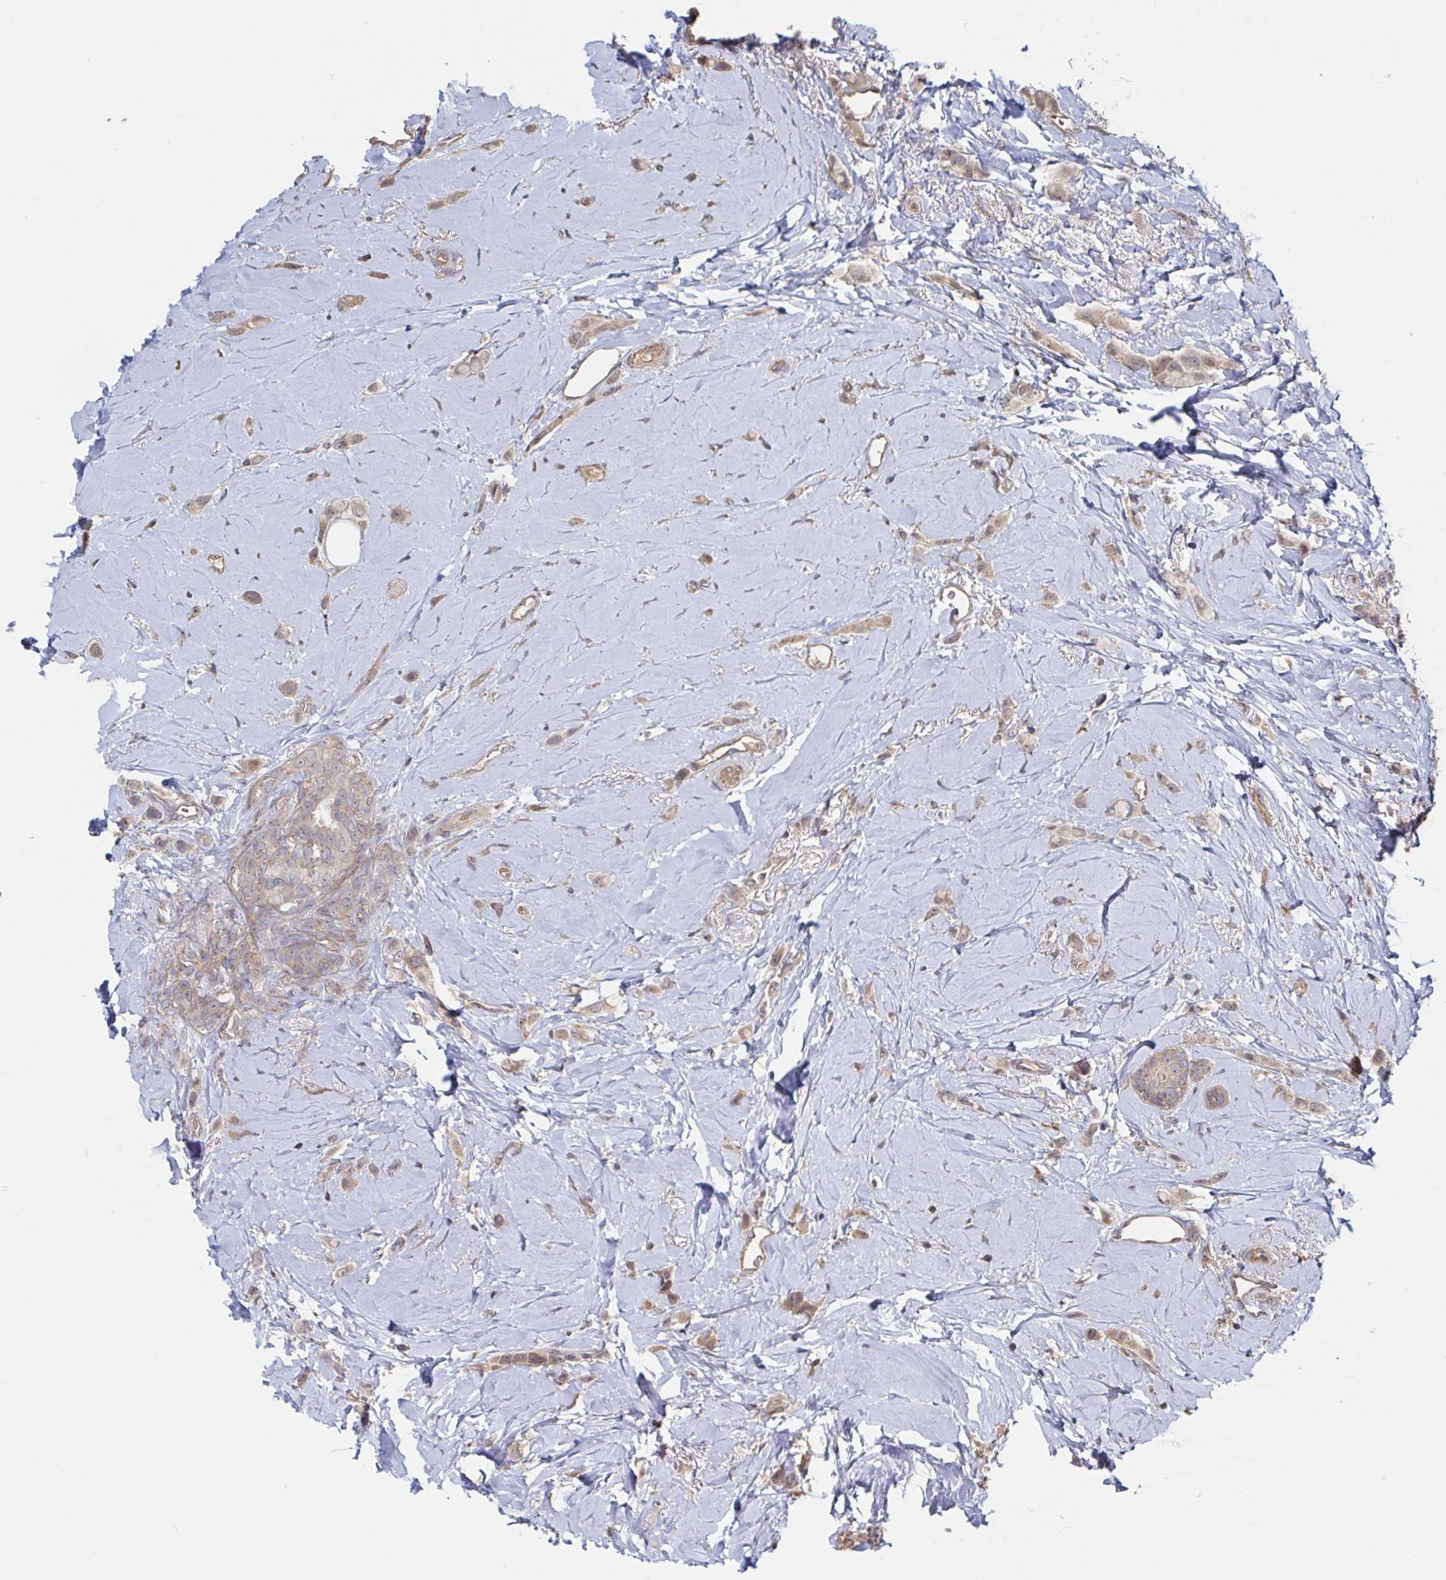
{"staining": {"intensity": "weak", "quantity": "25%-75%", "location": "cytoplasmic/membranous"}, "tissue": "breast cancer", "cell_type": "Tumor cells", "image_type": "cancer", "snomed": [{"axis": "morphology", "description": "Lobular carcinoma"}, {"axis": "topography", "description": "Breast"}], "caption": "Lobular carcinoma (breast) was stained to show a protein in brown. There is low levels of weak cytoplasmic/membranous staining in about 25%-75% of tumor cells.", "gene": "DHRS12", "patient": {"sex": "female", "age": 66}}